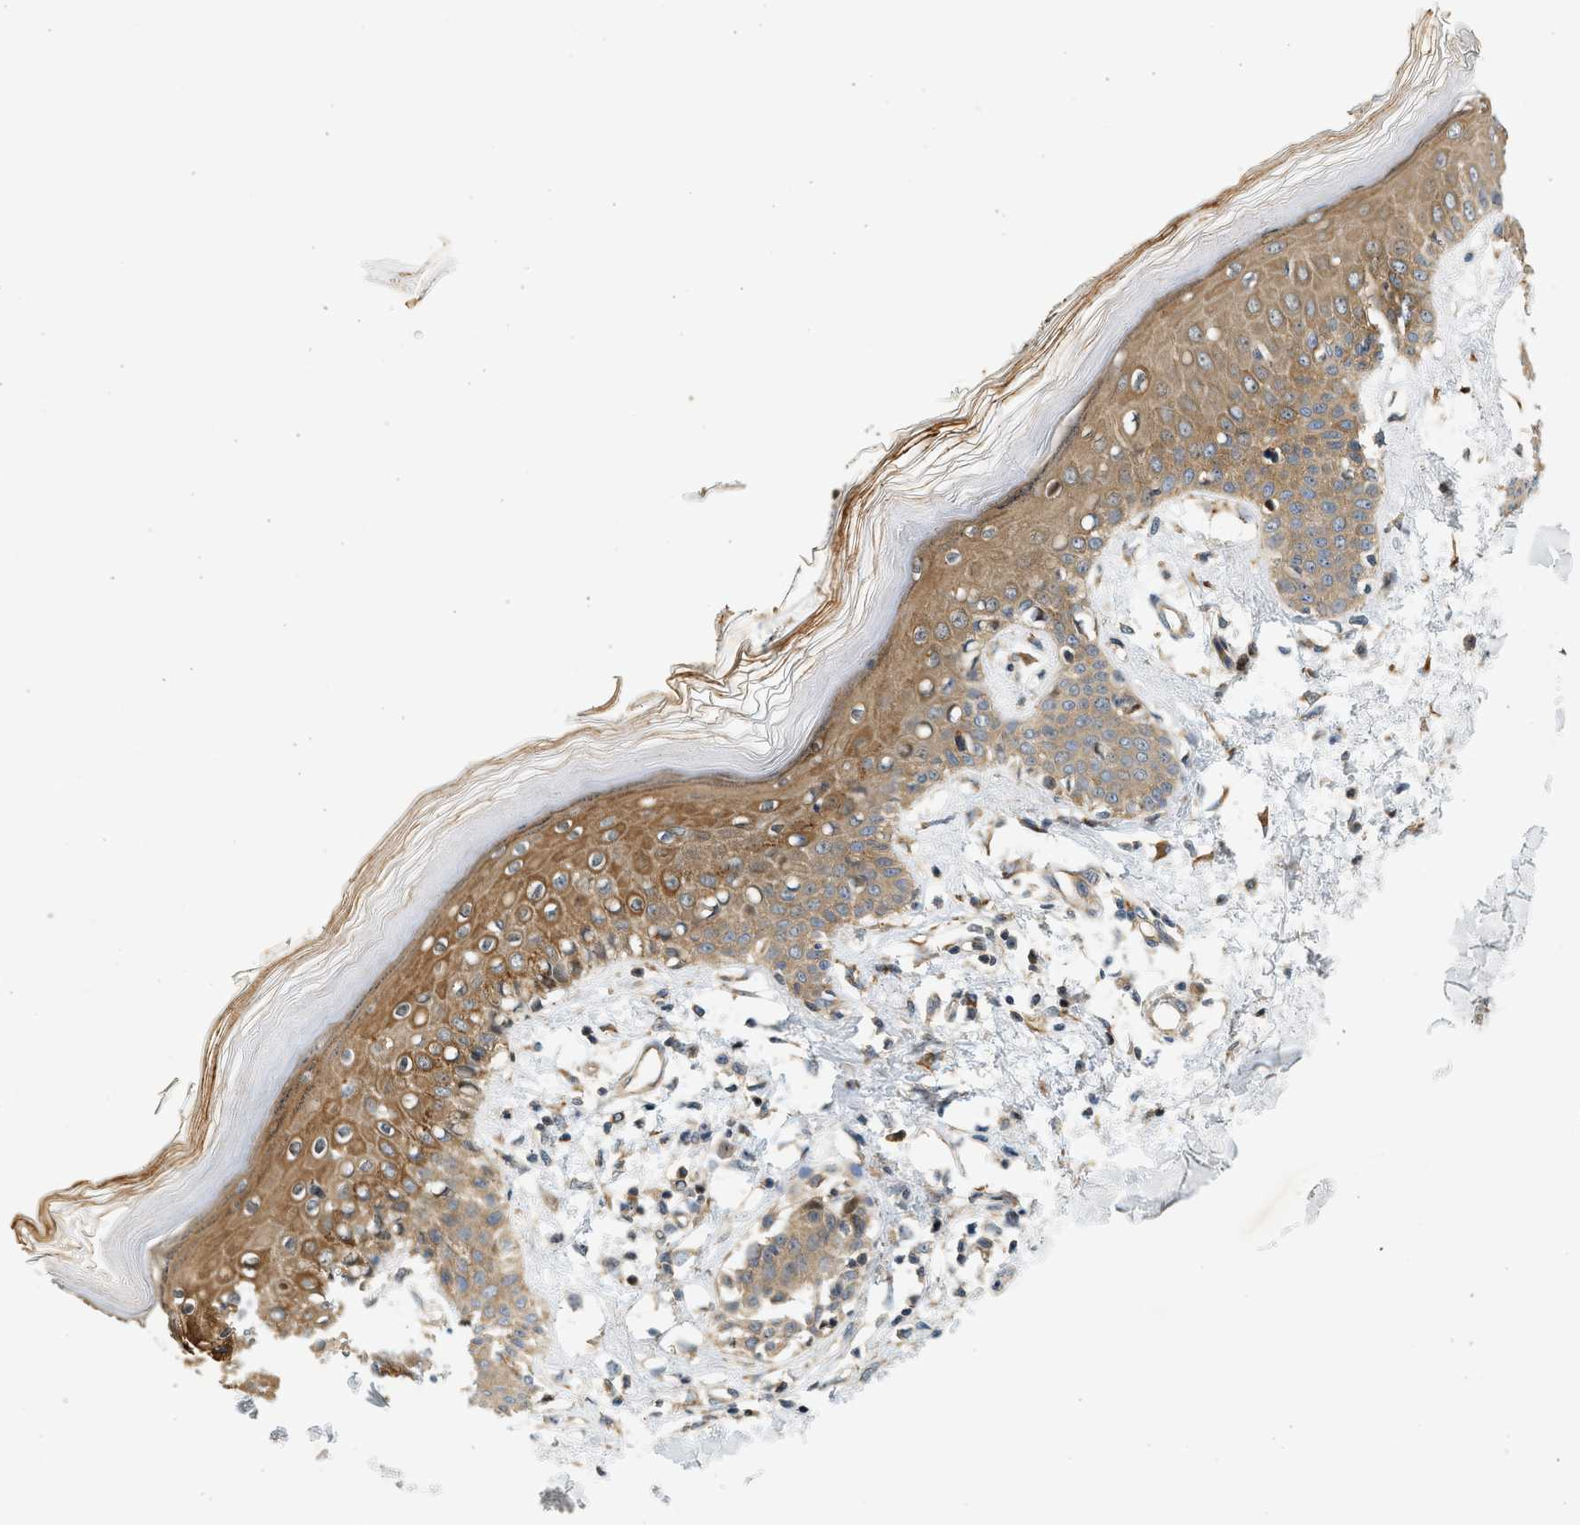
{"staining": {"intensity": "moderate", "quantity": ">75%", "location": "cytoplasmic/membranous"}, "tissue": "skin", "cell_type": "Fibroblasts", "image_type": "normal", "snomed": [{"axis": "morphology", "description": "Normal tissue, NOS"}, {"axis": "topography", "description": "Skin"}], "caption": "Immunohistochemistry of unremarkable human skin displays medium levels of moderate cytoplasmic/membranous expression in approximately >75% of fibroblasts.", "gene": "NRSN2", "patient": {"sex": "male", "age": 53}}